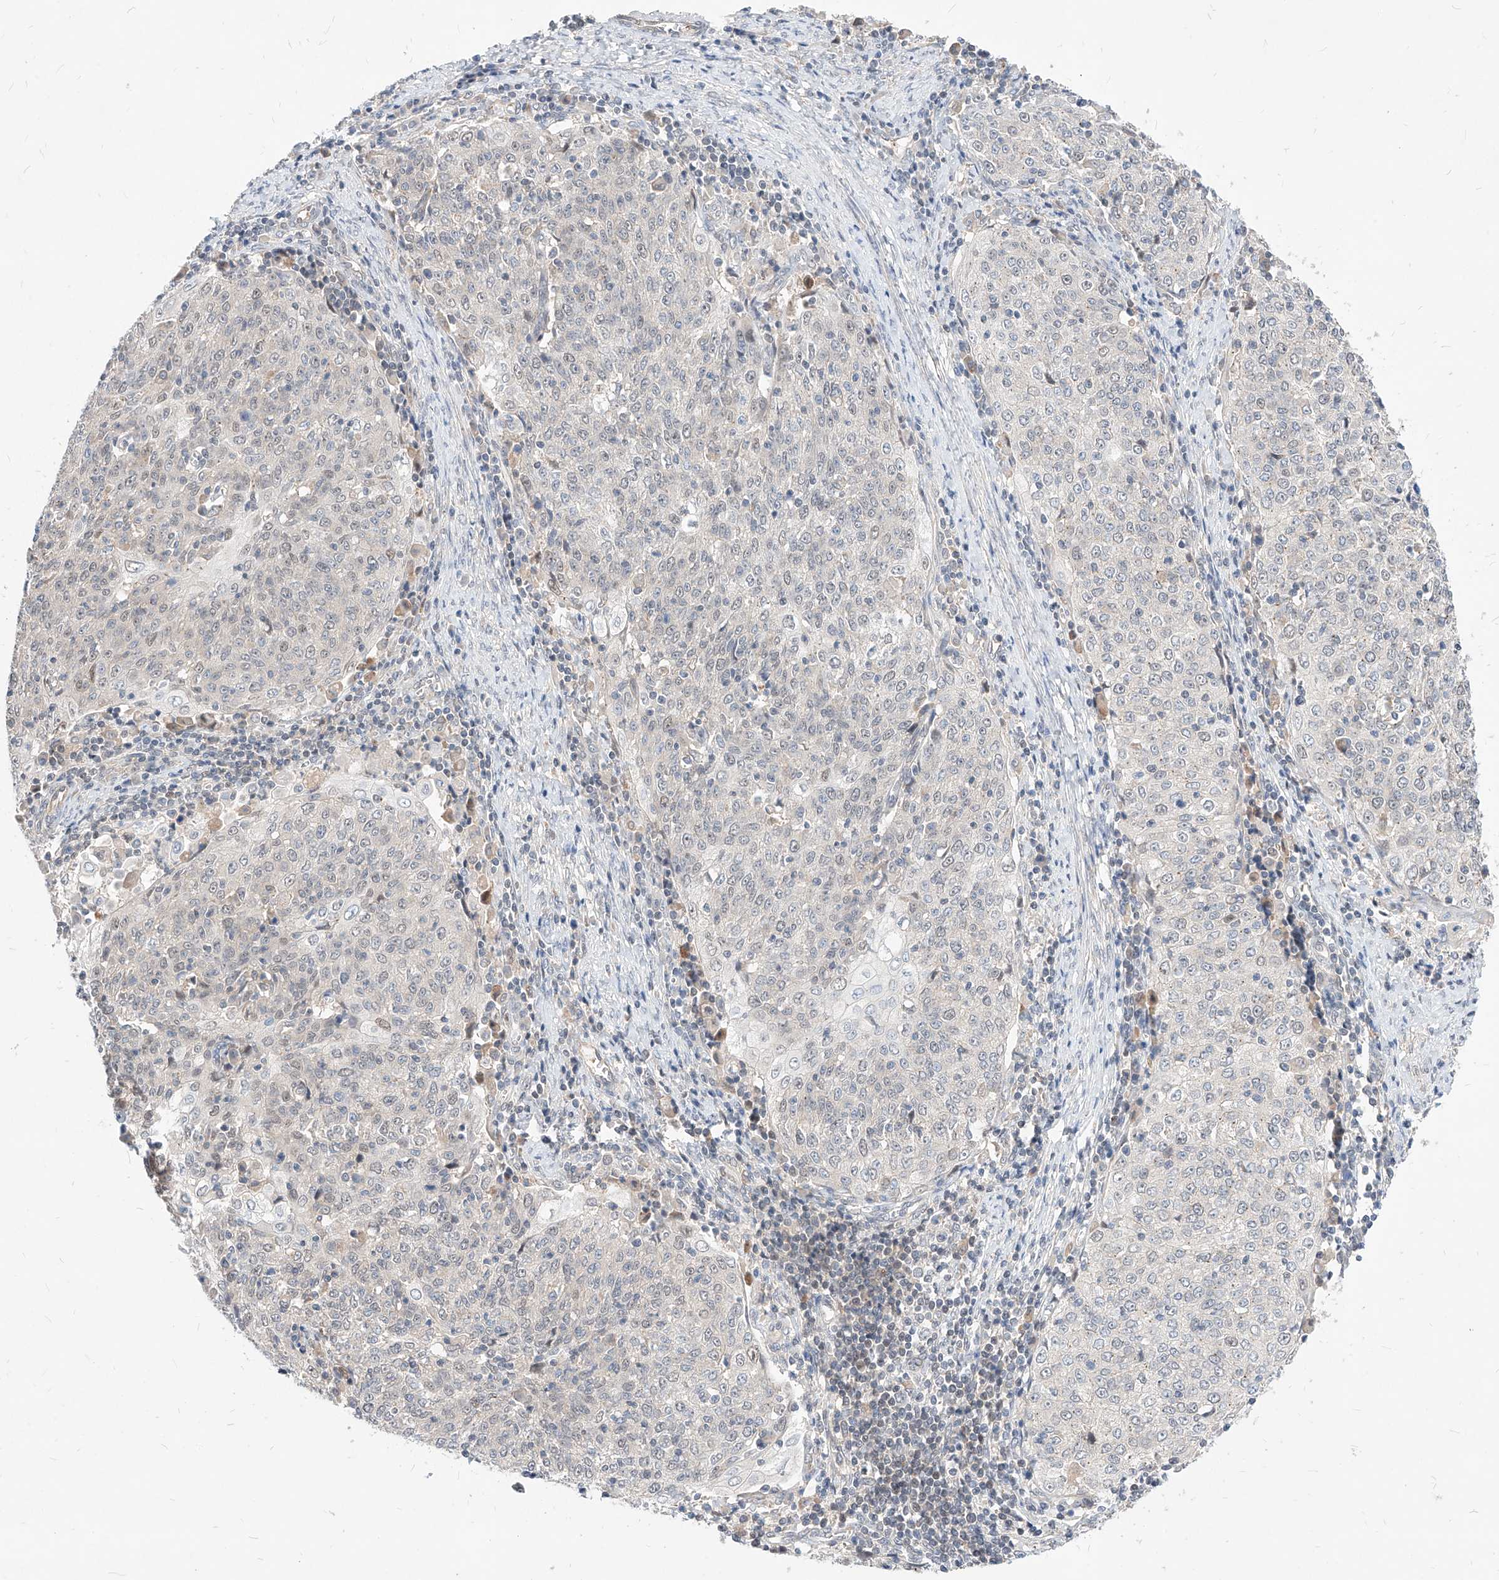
{"staining": {"intensity": "negative", "quantity": "none", "location": "none"}, "tissue": "cervical cancer", "cell_type": "Tumor cells", "image_type": "cancer", "snomed": [{"axis": "morphology", "description": "Squamous cell carcinoma, NOS"}, {"axis": "topography", "description": "Cervix"}], "caption": "High power microscopy photomicrograph of an immunohistochemistry (IHC) micrograph of cervical squamous cell carcinoma, revealing no significant positivity in tumor cells. (Brightfield microscopy of DAB IHC at high magnification).", "gene": "TSNAX", "patient": {"sex": "female", "age": 48}}